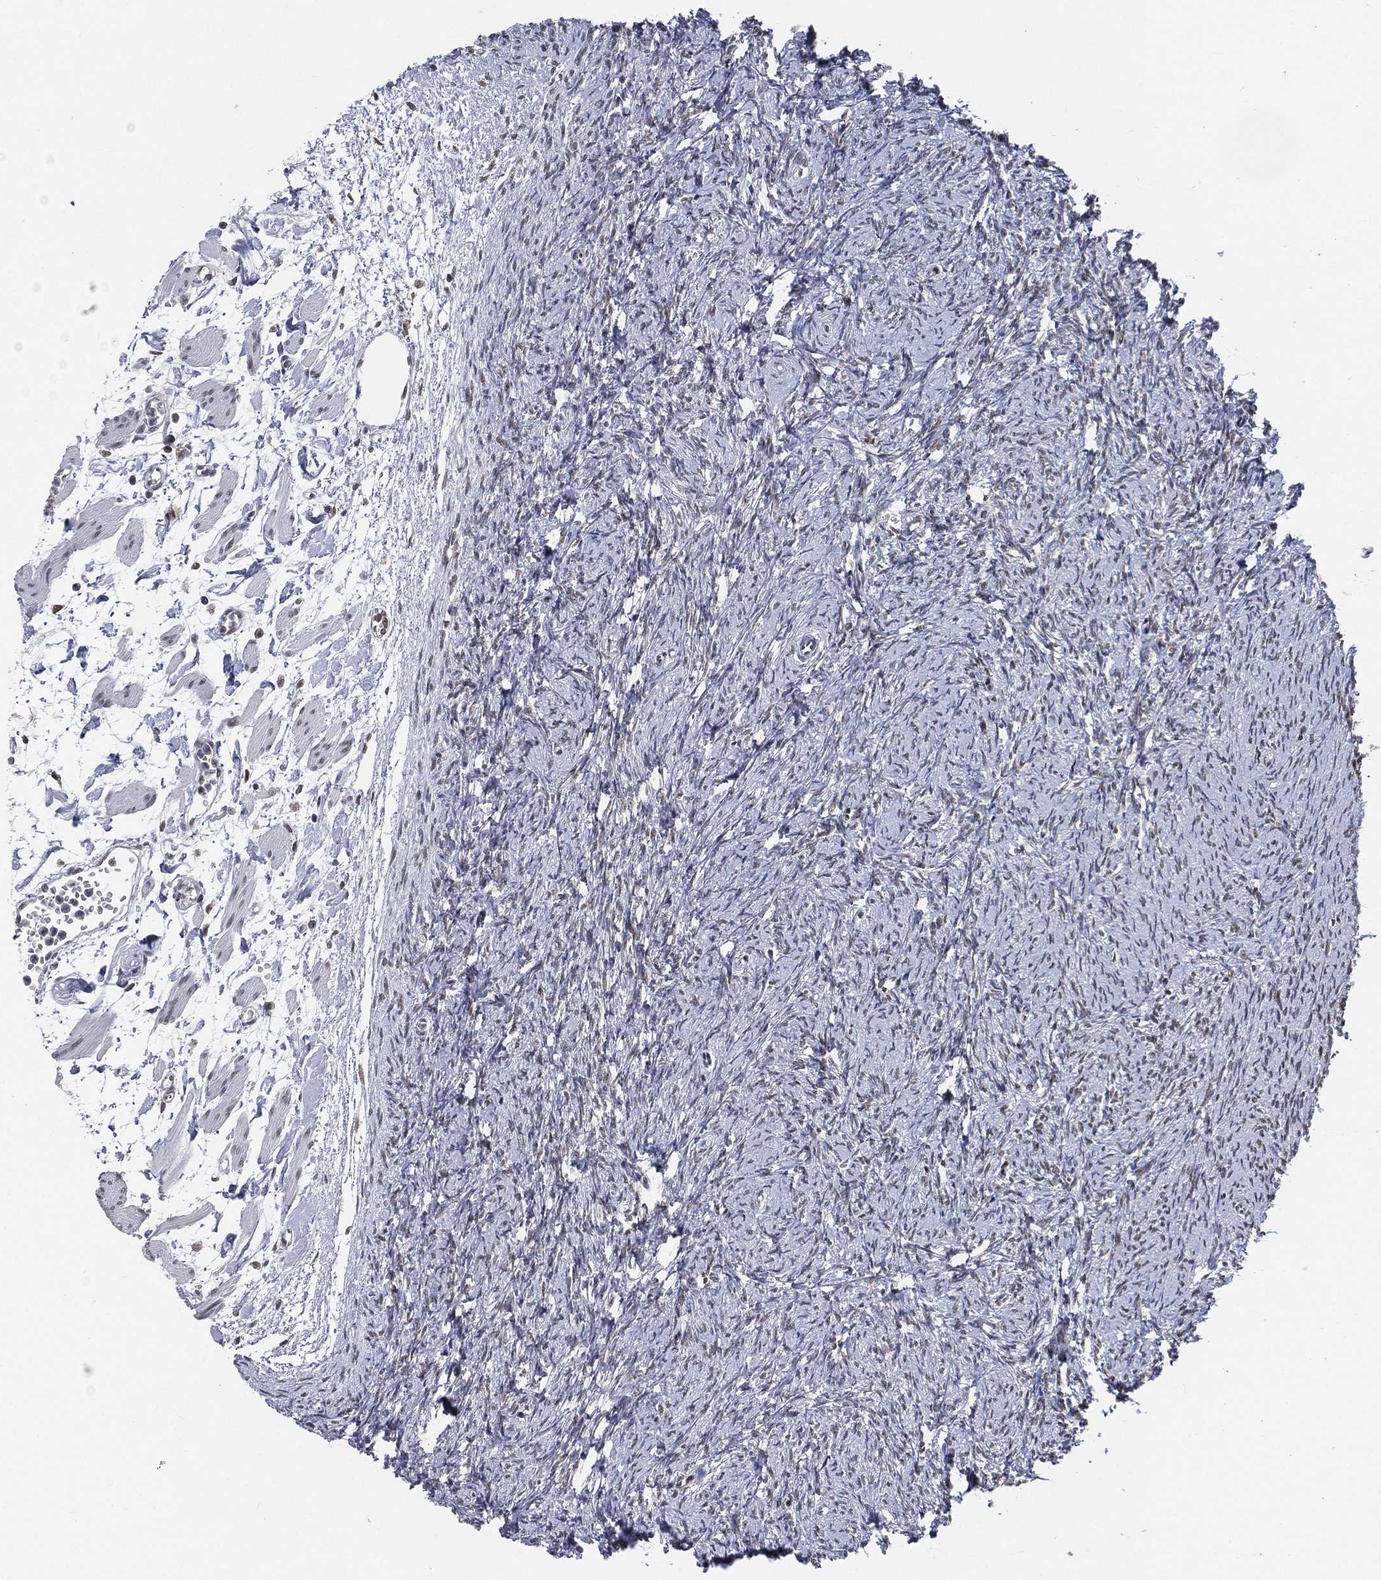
{"staining": {"intensity": "moderate", "quantity": "25%-75%", "location": "cytoplasmic/membranous,nuclear"}, "tissue": "ovary", "cell_type": "Follicle cells", "image_type": "normal", "snomed": [{"axis": "morphology", "description": "Normal tissue, NOS"}, {"axis": "topography", "description": "Fallopian tube"}, {"axis": "topography", "description": "Ovary"}], "caption": "Moderate cytoplasmic/membranous,nuclear expression for a protein is appreciated in about 25%-75% of follicle cells of benign ovary using IHC.", "gene": "YLPM1", "patient": {"sex": "female", "age": 33}}